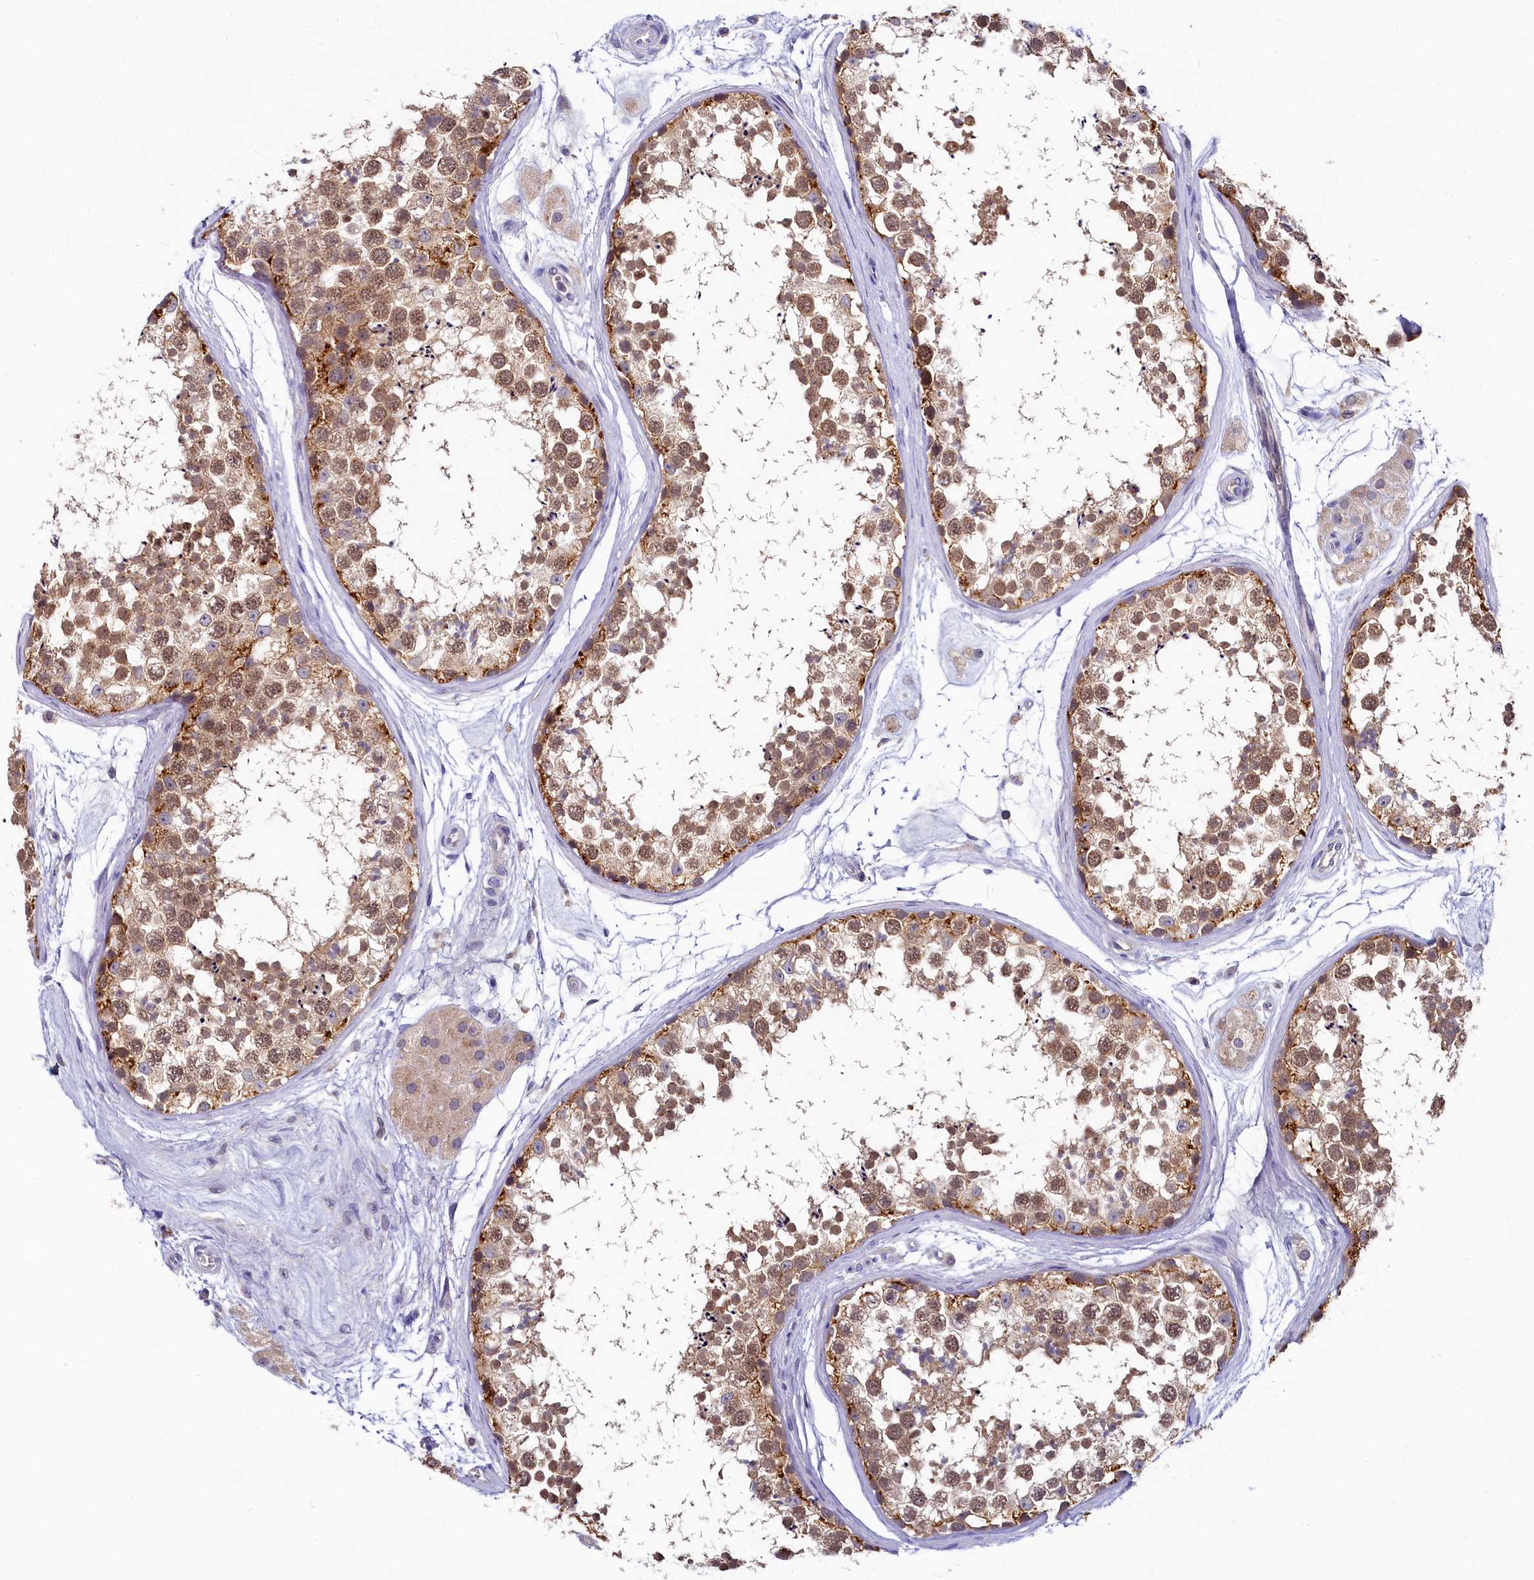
{"staining": {"intensity": "moderate", "quantity": ">75%", "location": "cytoplasmic/membranous,nuclear"}, "tissue": "testis", "cell_type": "Cells in seminiferous ducts", "image_type": "normal", "snomed": [{"axis": "morphology", "description": "Normal tissue, NOS"}, {"axis": "topography", "description": "Testis"}], "caption": "Protein expression analysis of unremarkable testis reveals moderate cytoplasmic/membranous,nuclear positivity in about >75% of cells in seminiferous ducts. (DAB = brown stain, brightfield microscopy at high magnification).", "gene": "SPINK9", "patient": {"sex": "male", "age": 56}}